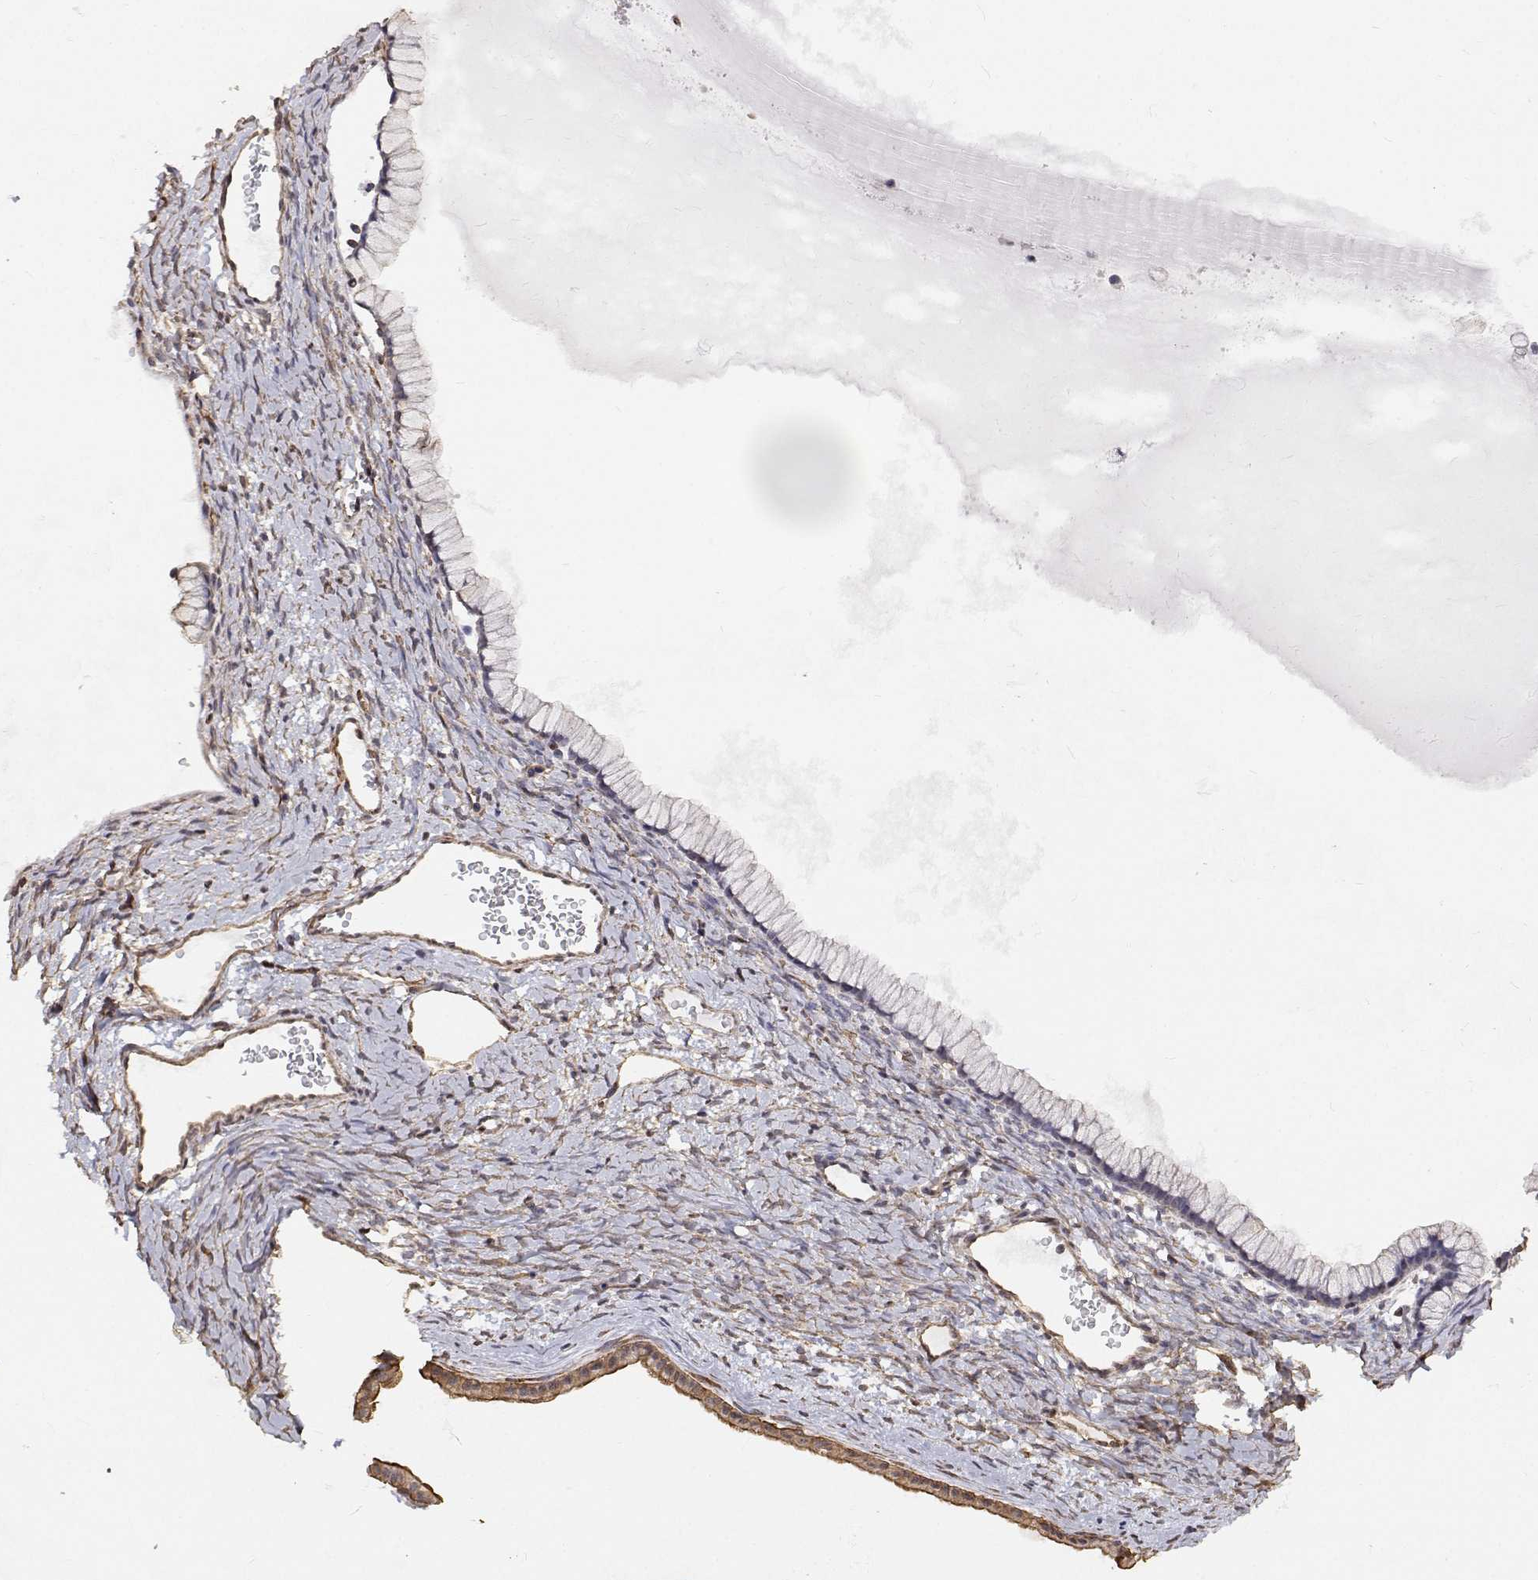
{"staining": {"intensity": "negative", "quantity": "none", "location": "none"}, "tissue": "ovarian cancer", "cell_type": "Tumor cells", "image_type": "cancer", "snomed": [{"axis": "morphology", "description": "Cystadenocarcinoma, mucinous, NOS"}, {"axis": "topography", "description": "Ovary"}], "caption": "Tumor cells show no significant protein expression in ovarian cancer. (Immunohistochemistry, brightfield microscopy, high magnification).", "gene": "GSDMA", "patient": {"sex": "female", "age": 41}}